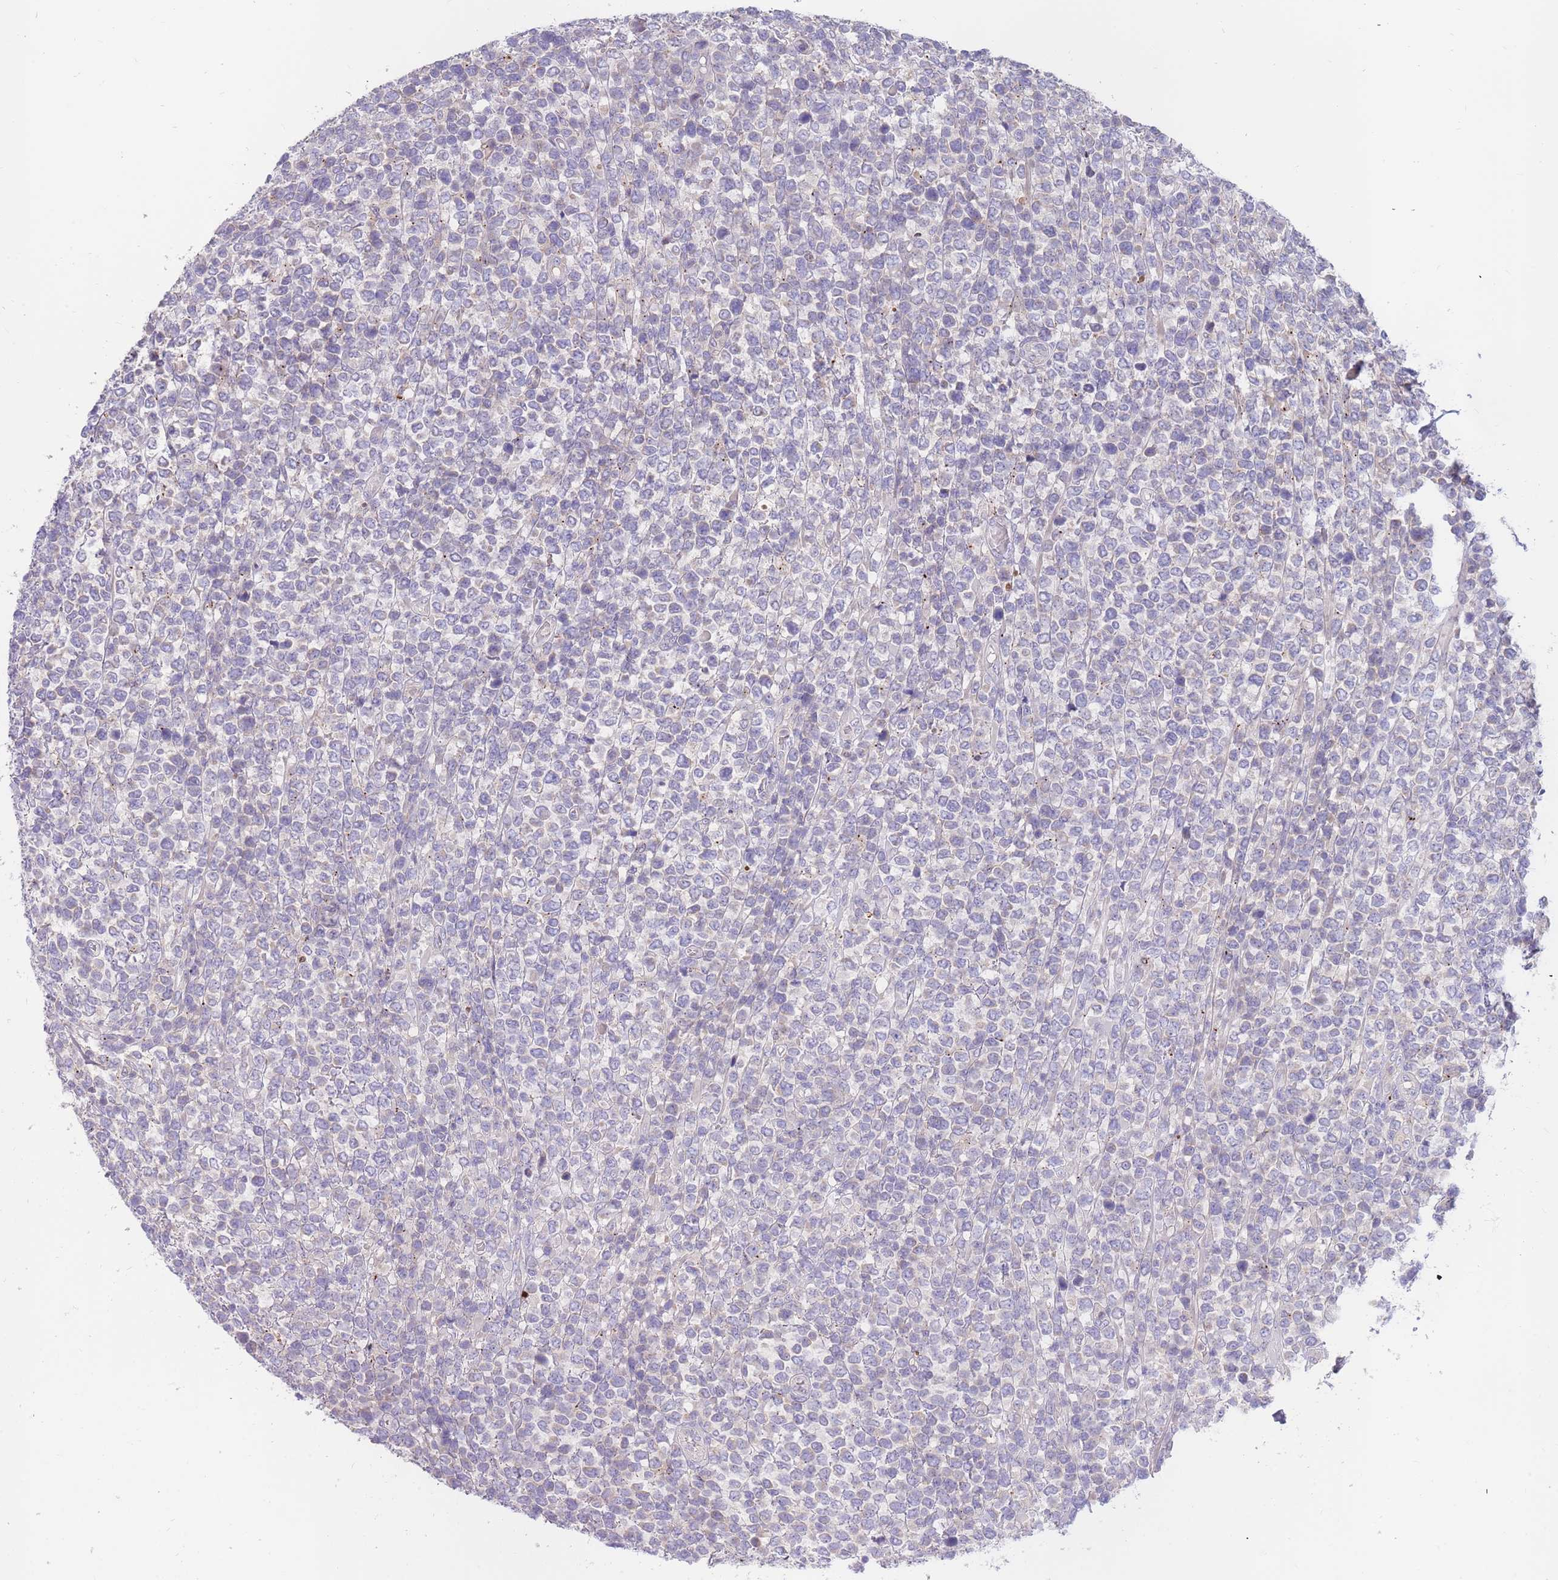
{"staining": {"intensity": "negative", "quantity": "none", "location": "none"}, "tissue": "lymphoma", "cell_type": "Tumor cells", "image_type": "cancer", "snomed": [{"axis": "morphology", "description": "Malignant lymphoma, non-Hodgkin's type, High grade"}, {"axis": "topography", "description": "Soft tissue"}], "caption": "This photomicrograph is of high-grade malignant lymphoma, non-Hodgkin's type stained with immunohistochemistry (IHC) to label a protein in brown with the nuclei are counter-stained blue. There is no staining in tumor cells.", "gene": "BORCS5", "patient": {"sex": "female", "age": 56}}